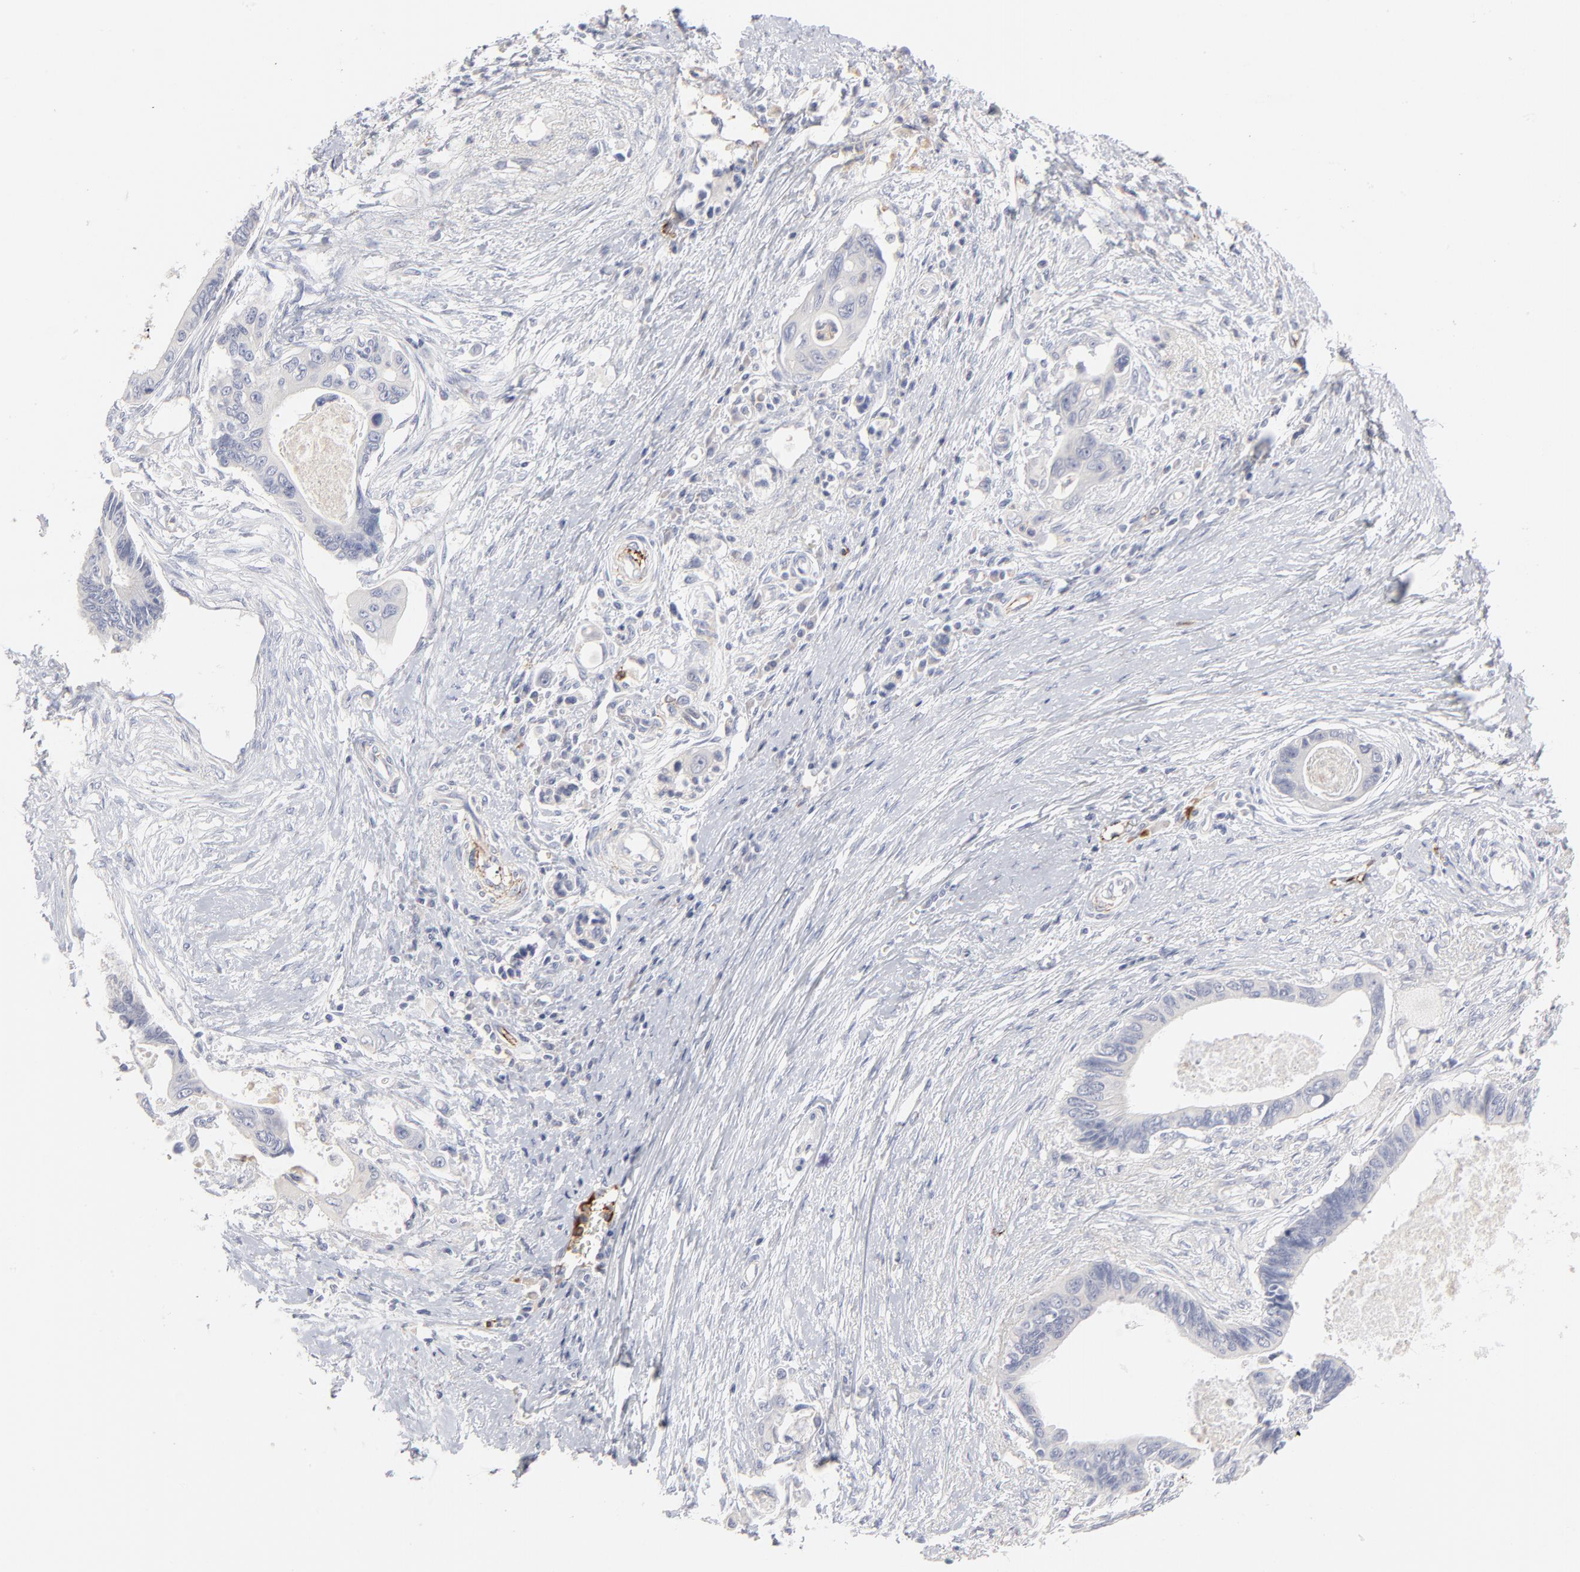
{"staining": {"intensity": "negative", "quantity": "none", "location": "none"}, "tissue": "pancreatic cancer", "cell_type": "Tumor cells", "image_type": "cancer", "snomed": [{"axis": "morphology", "description": "Adenocarcinoma, NOS"}, {"axis": "topography", "description": "Pancreas"}], "caption": "Tumor cells show no significant expression in pancreatic cancer.", "gene": "CCR3", "patient": {"sex": "female", "age": 70}}